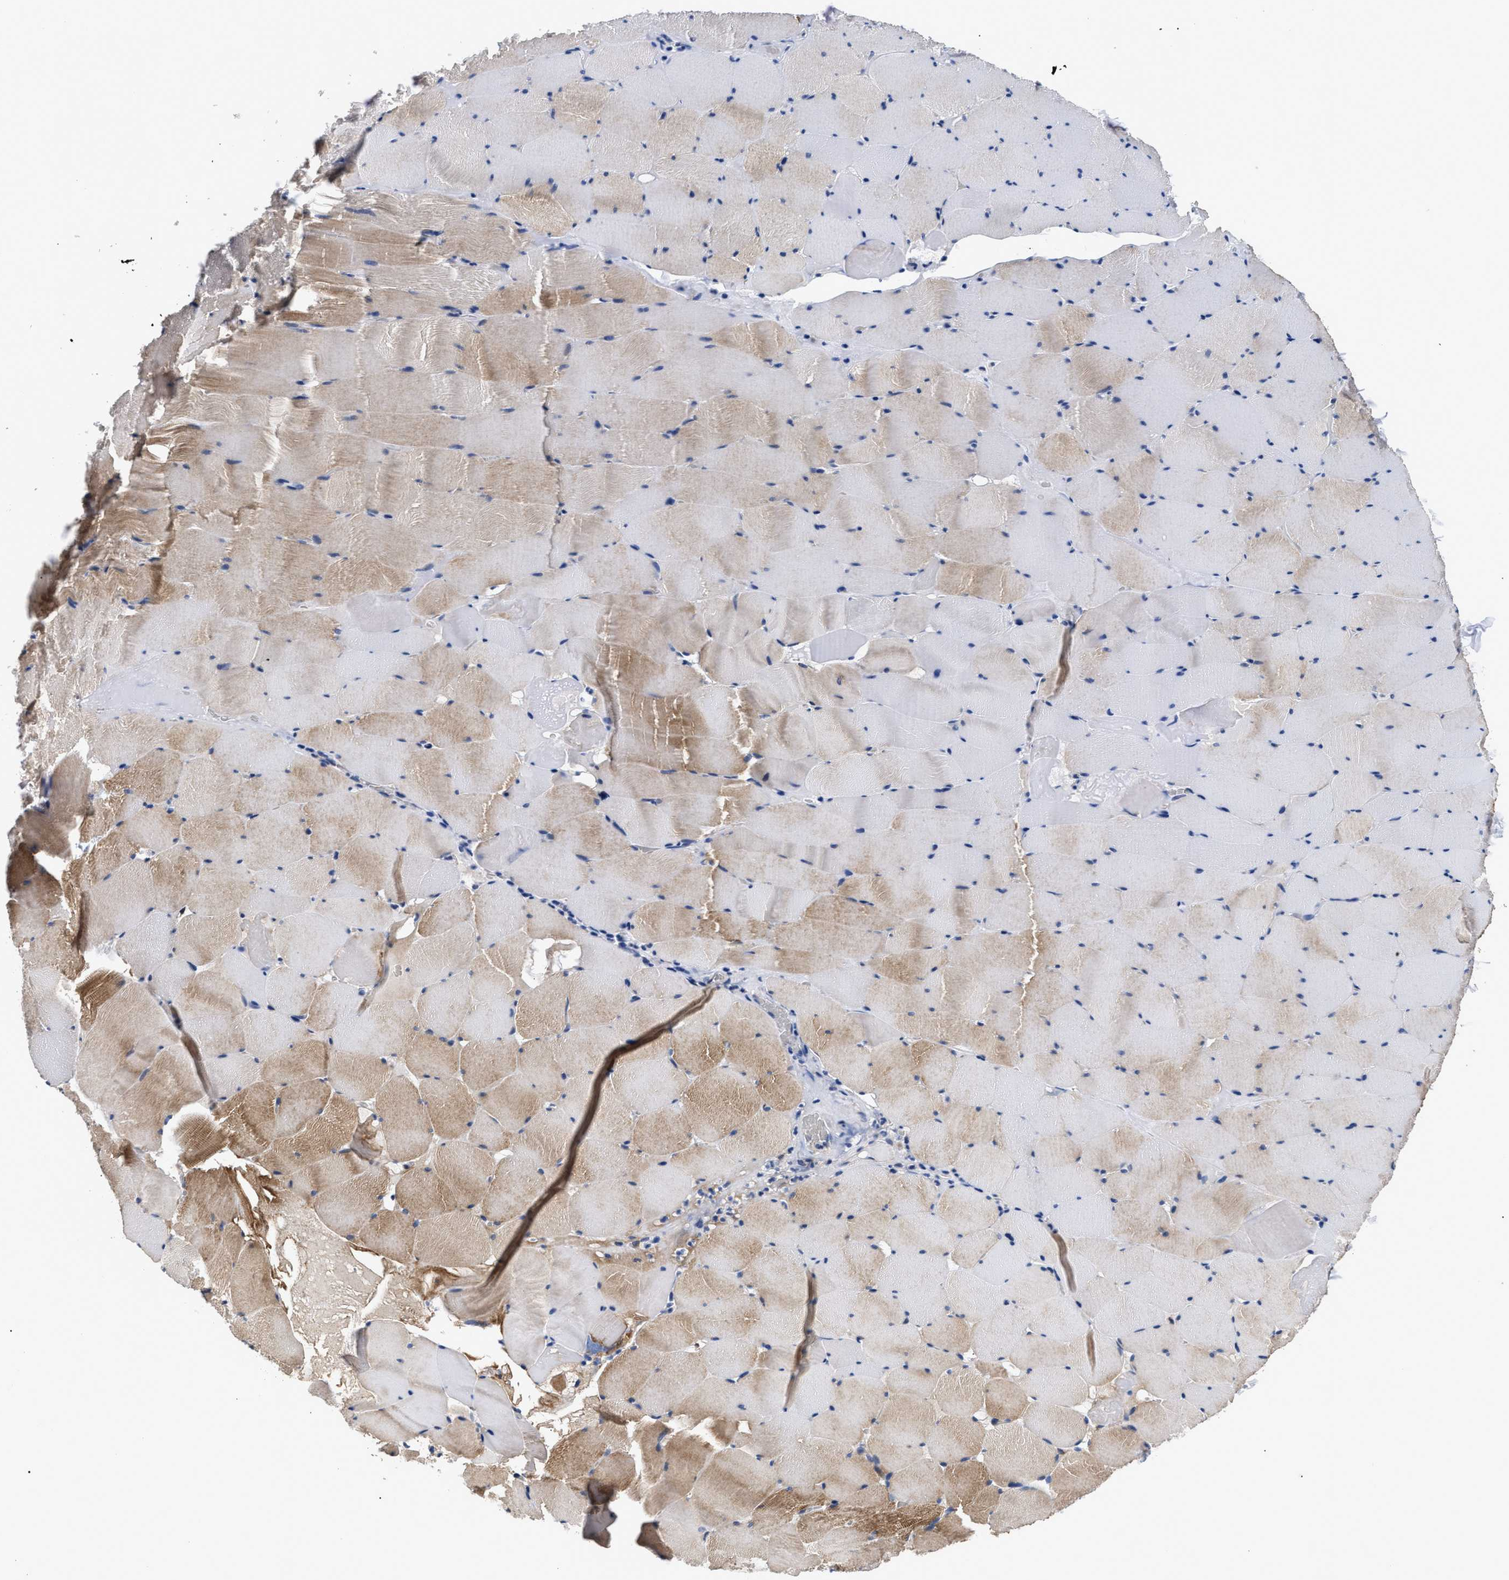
{"staining": {"intensity": "moderate", "quantity": ">75%", "location": "cytoplasmic/membranous"}, "tissue": "skeletal muscle", "cell_type": "Myocytes", "image_type": "normal", "snomed": [{"axis": "morphology", "description": "Normal tissue, NOS"}, {"axis": "topography", "description": "Skeletal muscle"}], "caption": "Unremarkable skeletal muscle exhibits moderate cytoplasmic/membranous positivity in approximately >75% of myocytes (Stains: DAB (3,3'-diaminobenzidine) in brown, nuclei in blue, Microscopy: brightfield microscopy at high magnification)..", "gene": "RINT1", "patient": {"sex": "male", "age": 62}}